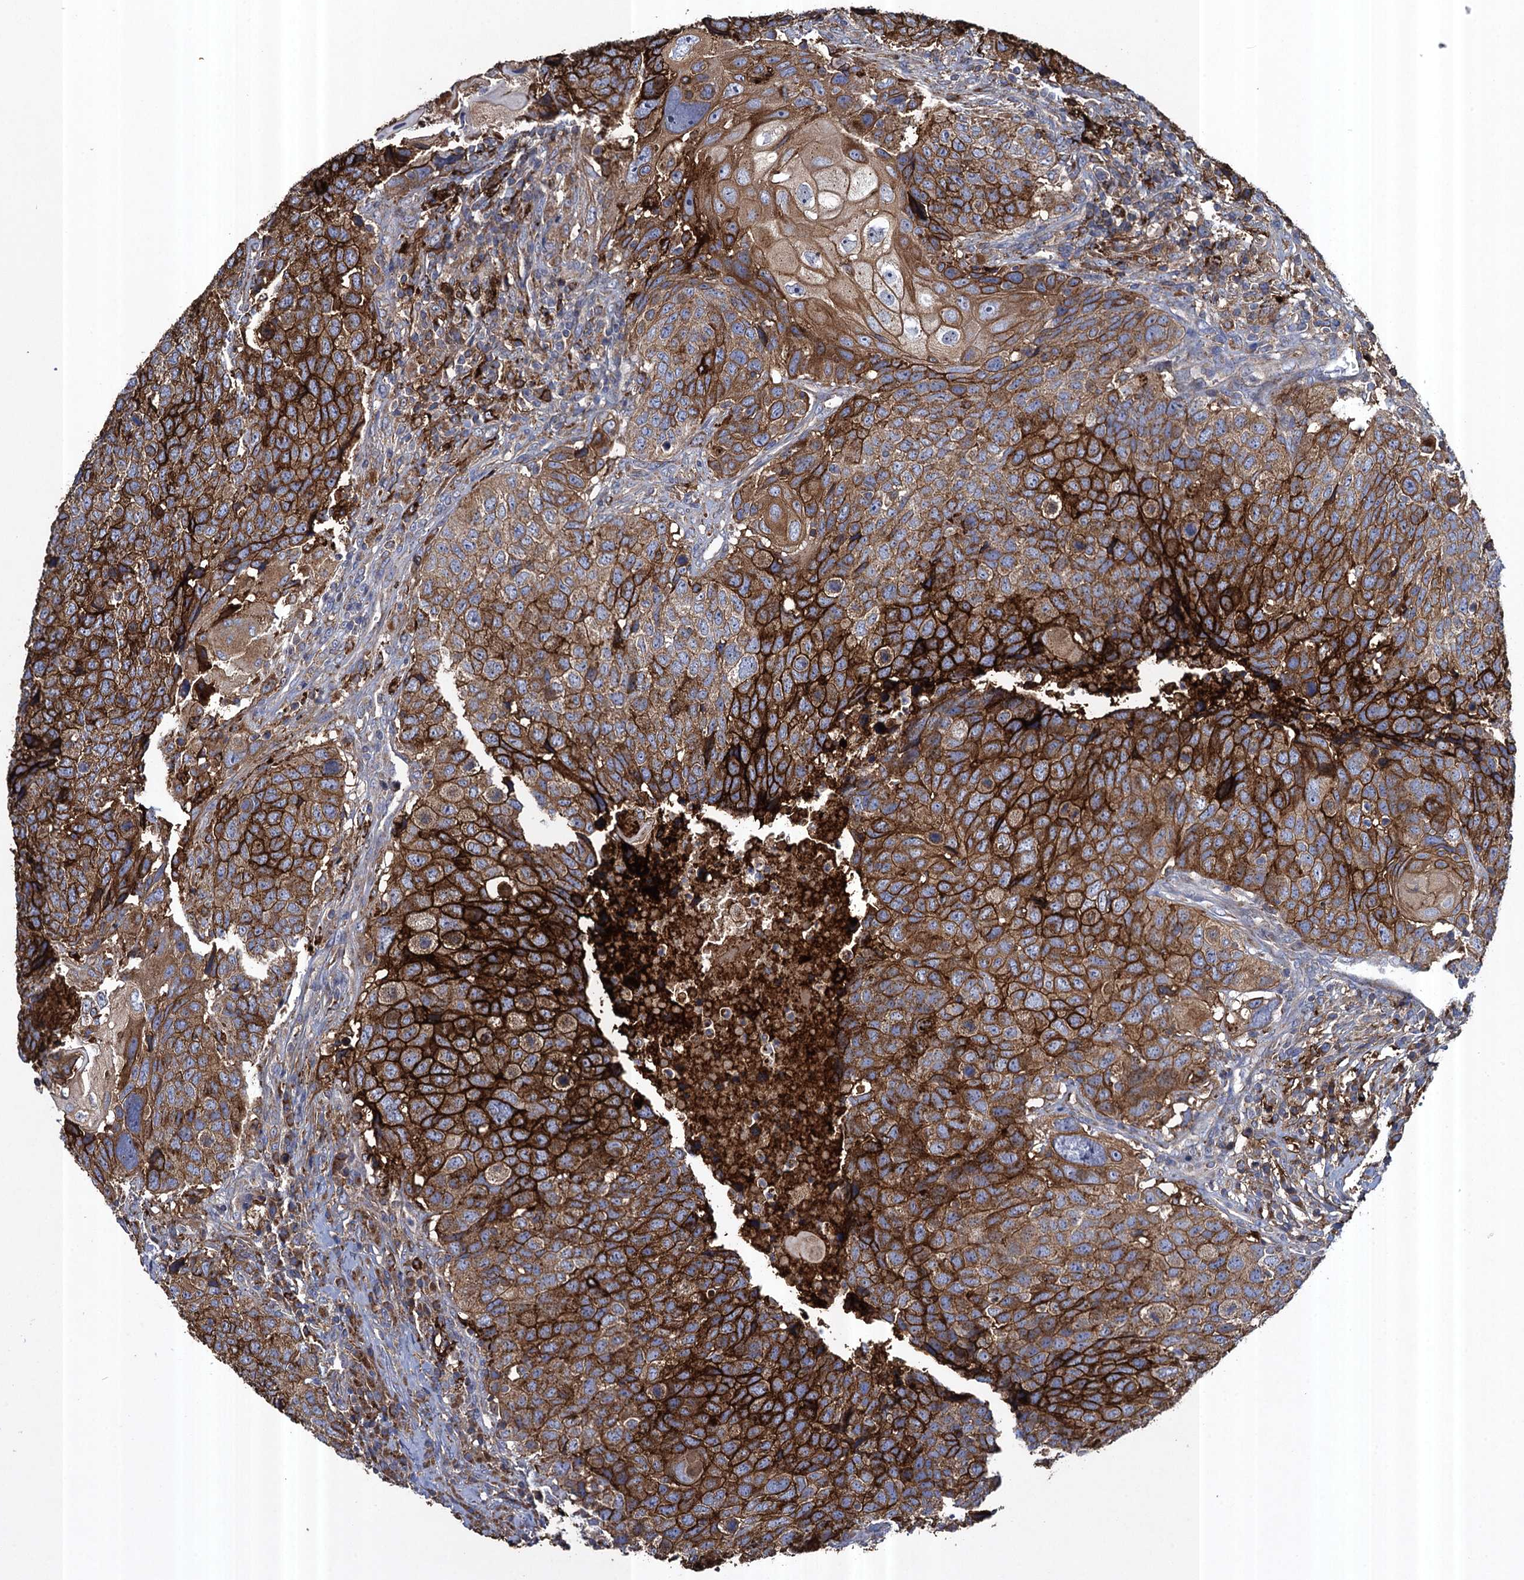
{"staining": {"intensity": "strong", "quantity": ">75%", "location": "cytoplasmic/membranous"}, "tissue": "head and neck cancer", "cell_type": "Tumor cells", "image_type": "cancer", "snomed": [{"axis": "morphology", "description": "Squamous cell carcinoma, NOS"}, {"axis": "topography", "description": "Head-Neck"}], "caption": "Immunohistochemistry (IHC) staining of squamous cell carcinoma (head and neck), which demonstrates high levels of strong cytoplasmic/membranous staining in approximately >75% of tumor cells indicating strong cytoplasmic/membranous protein positivity. The staining was performed using DAB (brown) for protein detection and nuclei were counterstained in hematoxylin (blue).", "gene": "TXNDC11", "patient": {"sex": "male", "age": 66}}